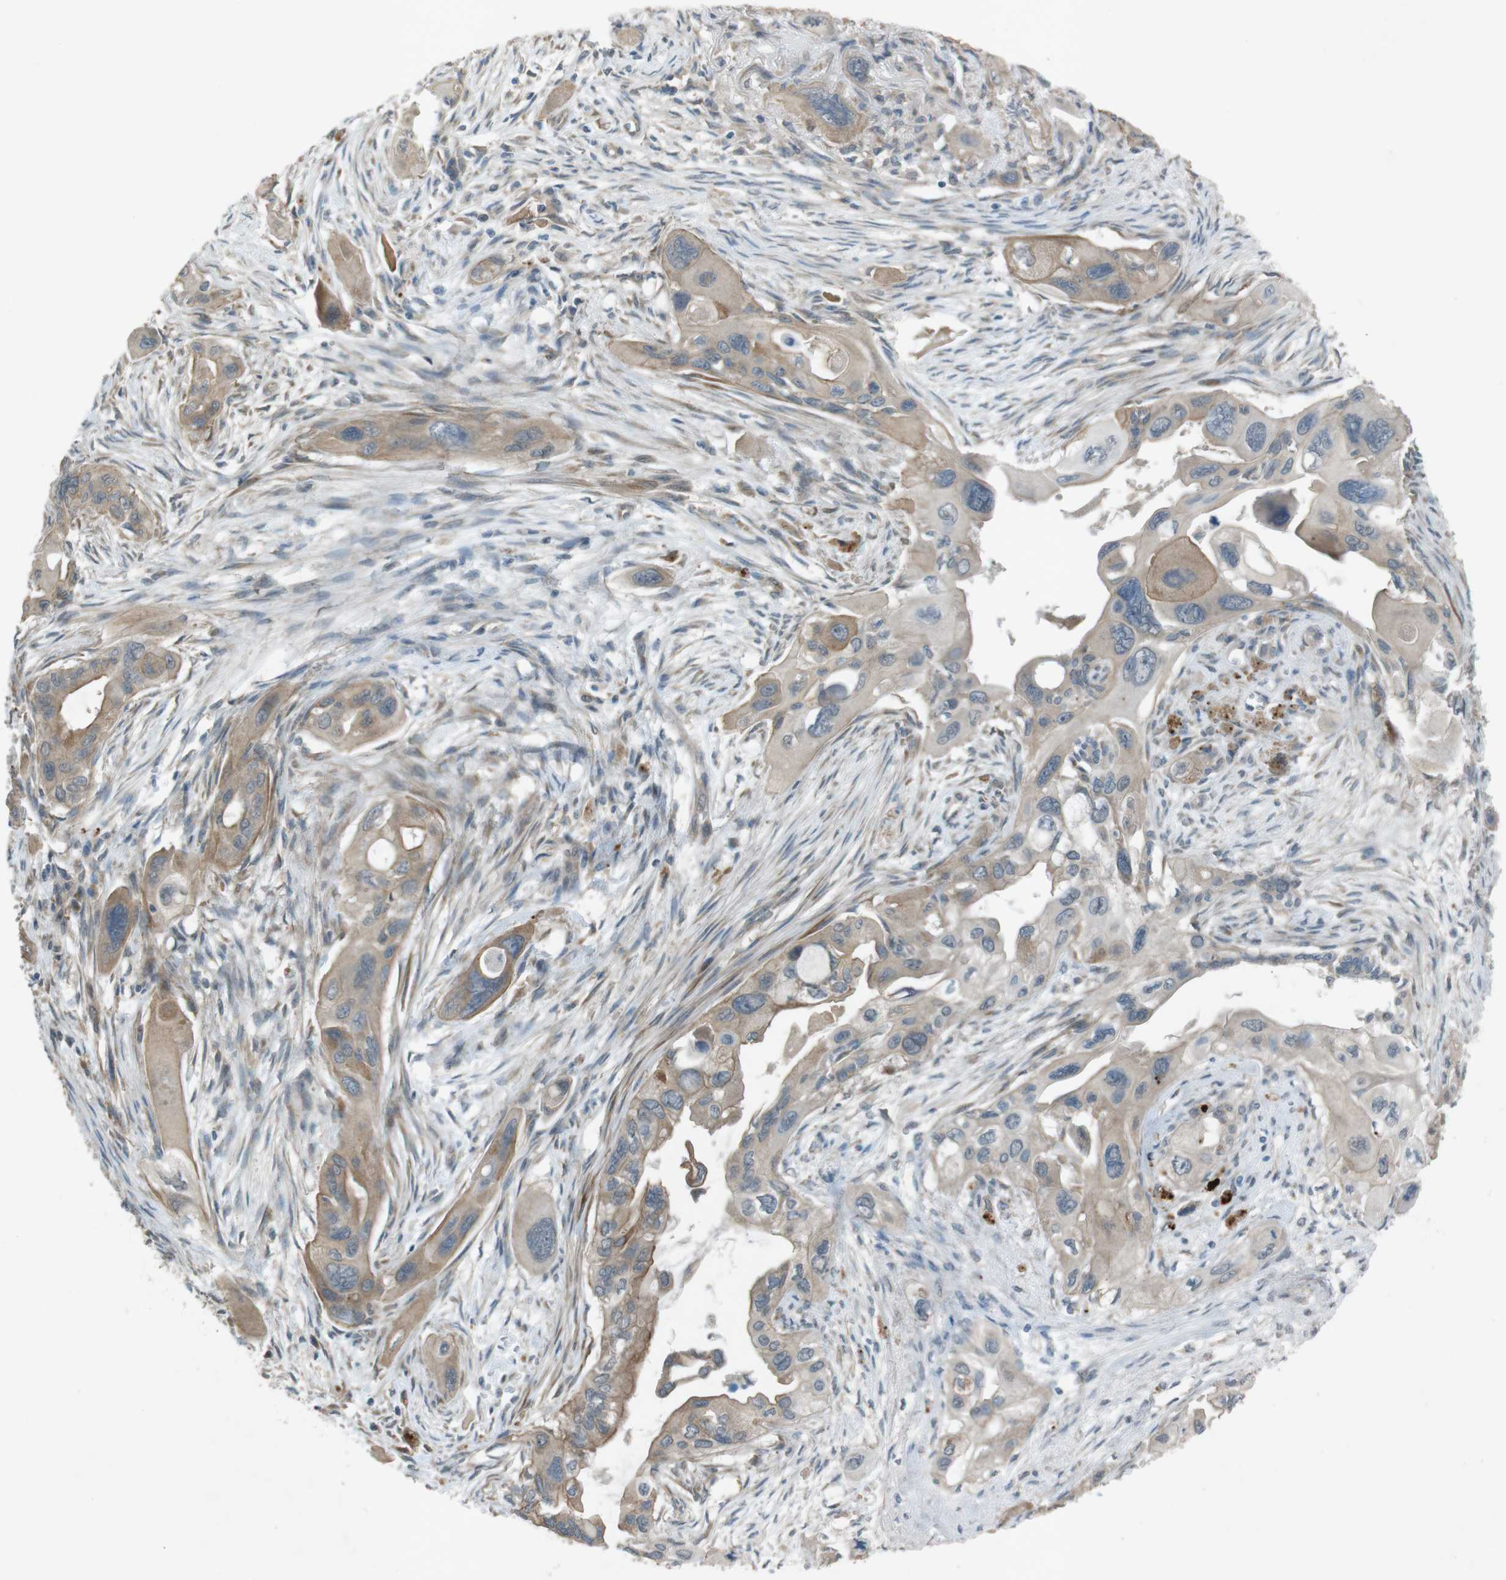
{"staining": {"intensity": "moderate", "quantity": ">75%", "location": "cytoplasmic/membranous"}, "tissue": "pancreatic cancer", "cell_type": "Tumor cells", "image_type": "cancer", "snomed": [{"axis": "morphology", "description": "Adenocarcinoma, NOS"}, {"axis": "topography", "description": "Pancreas"}], "caption": "A brown stain labels moderate cytoplasmic/membranous staining of a protein in adenocarcinoma (pancreatic) tumor cells.", "gene": "TMEM41B", "patient": {"sex": "male", "age": 73}}